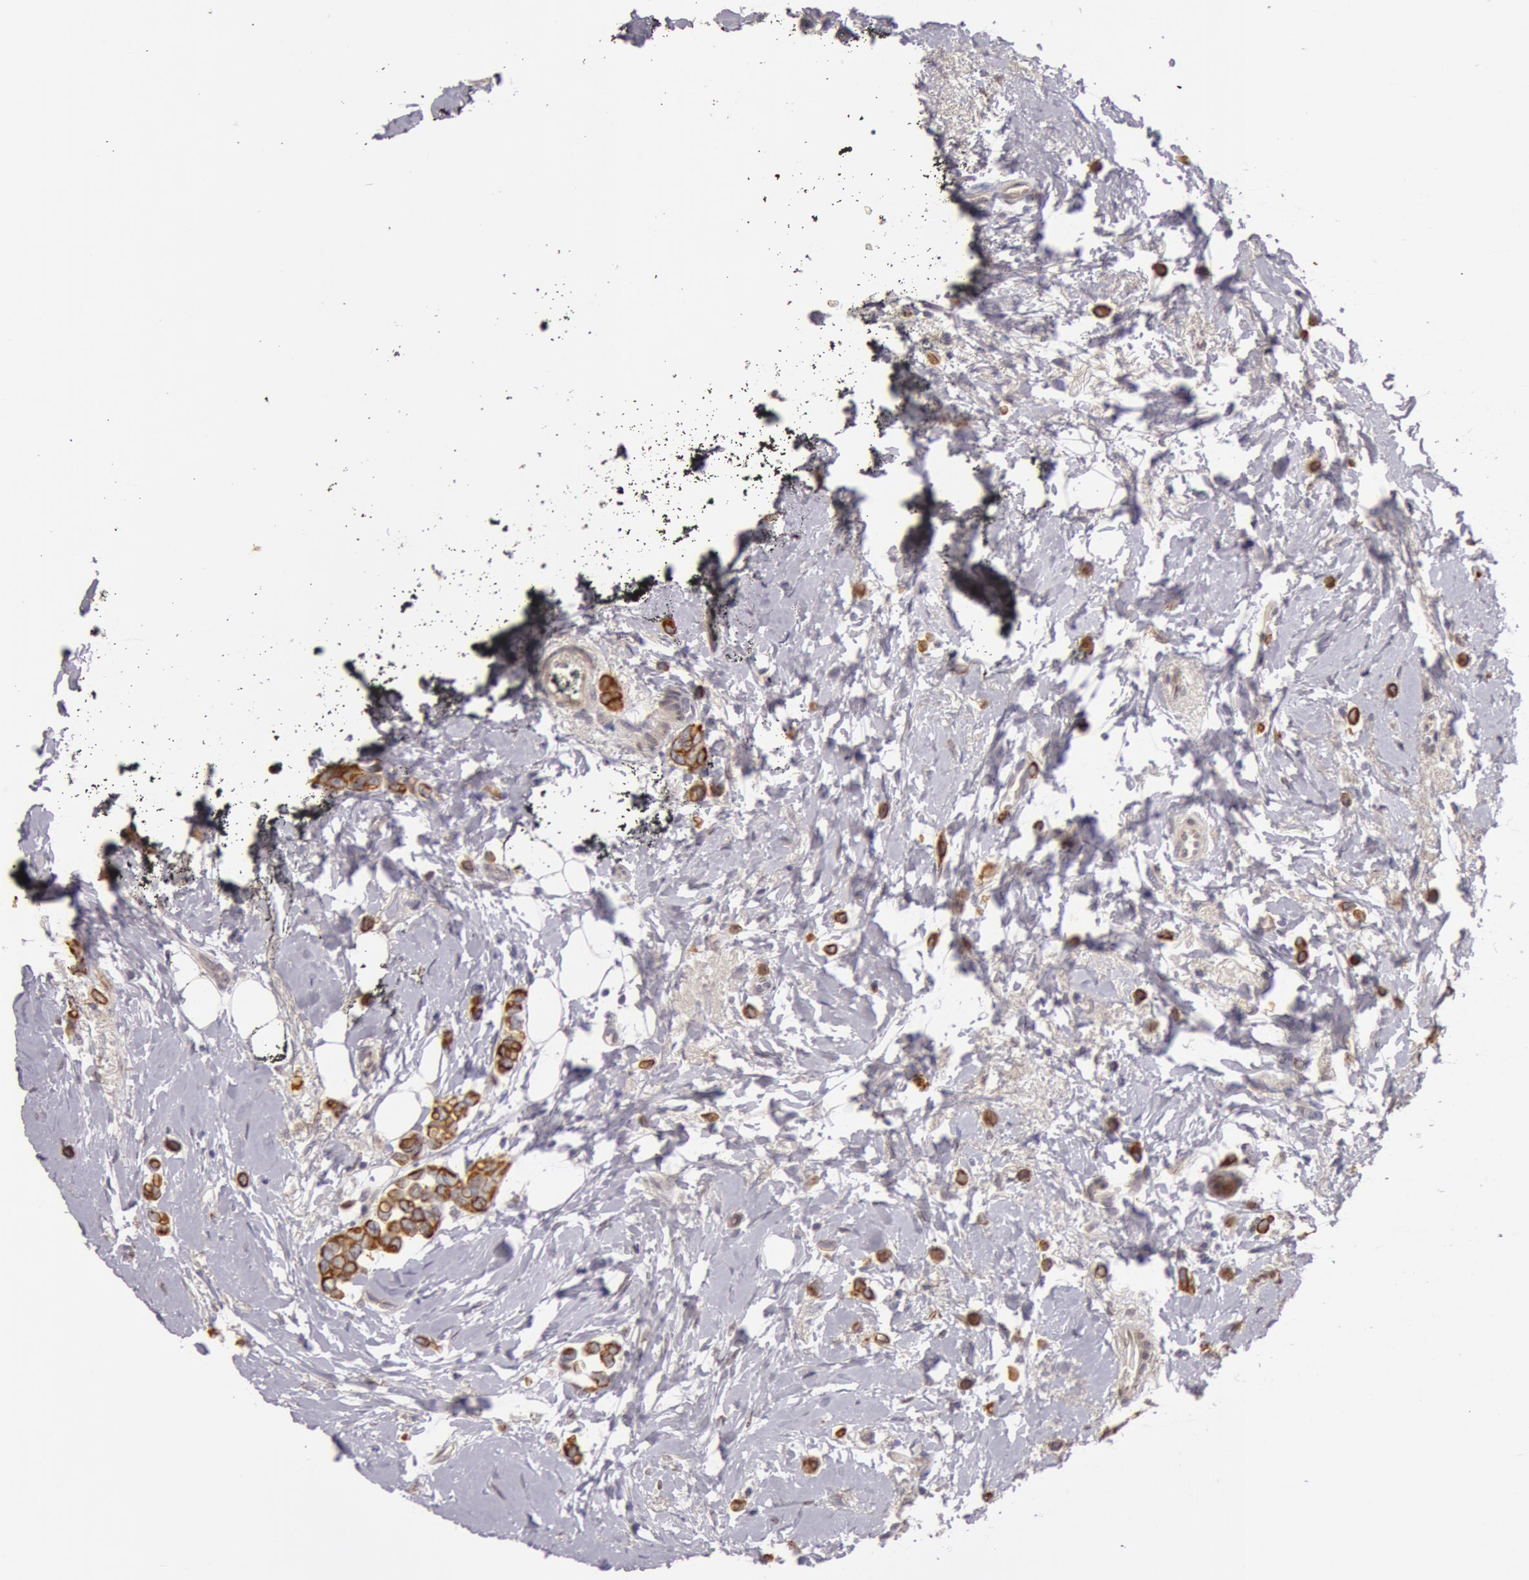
{"staining": {"intensity": "moderate", "quantity": ">75%", "location": "cytoplasmic/membranous"}, "tissue": "breast cancer", "cell_type": "Tumor cells", "image_type": "cancer", "snomed": [{"axis": "morphology", "description": "Duct carcinoma"}, {"axis": "topography", "description": "Breast"}], "caption": "Brown immunohistochemical staining in intraductal carcinoma (breast) displays moderate cytoplasmic/membranous expression in about >75% of tumor cells.", "gene": "KRT18", "patient": {"sex": "female", "age": 72}}